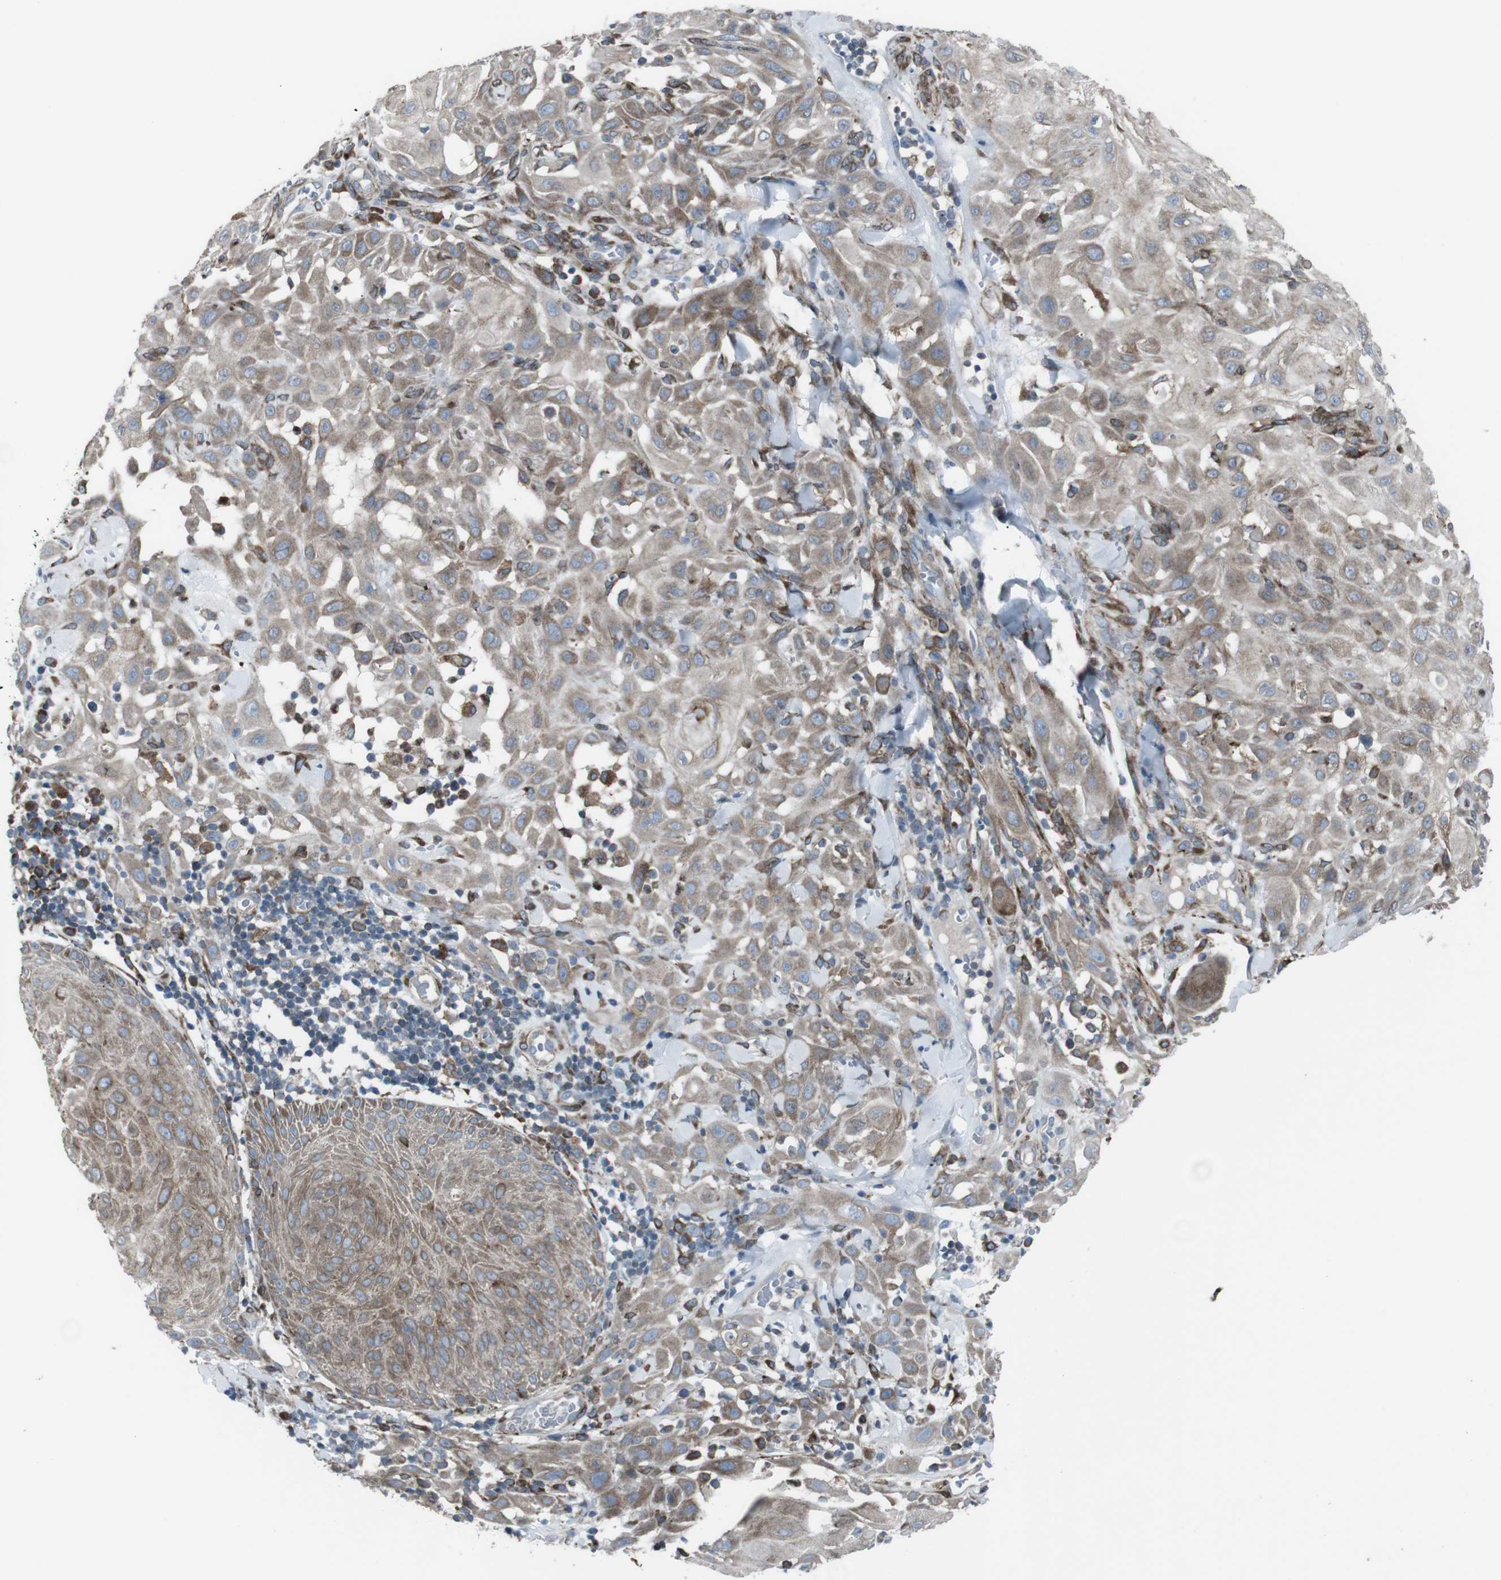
{"staining": {"intensity": "weak", "quantity": ">75%", "location": "cytoplasmic/membranous"}, "tissue": "skin cancer", "cell_type": "Tumor cells", "image_type": "cancer", "snomed": [{"axis": "morphology", "description": "Squamous cell carcinoma, NOS"}, {"axis": "topography", "description": "Skin"}], "caption": "Immunohistochemical staining of human skin cancer (squamous cell carcinoma) exhibits weak cytoplasmic/membranous protein positivity in approximately >75% of tumor cells.", "gene": "LNPK", "patient": {"sex": "male", "age": 24}}